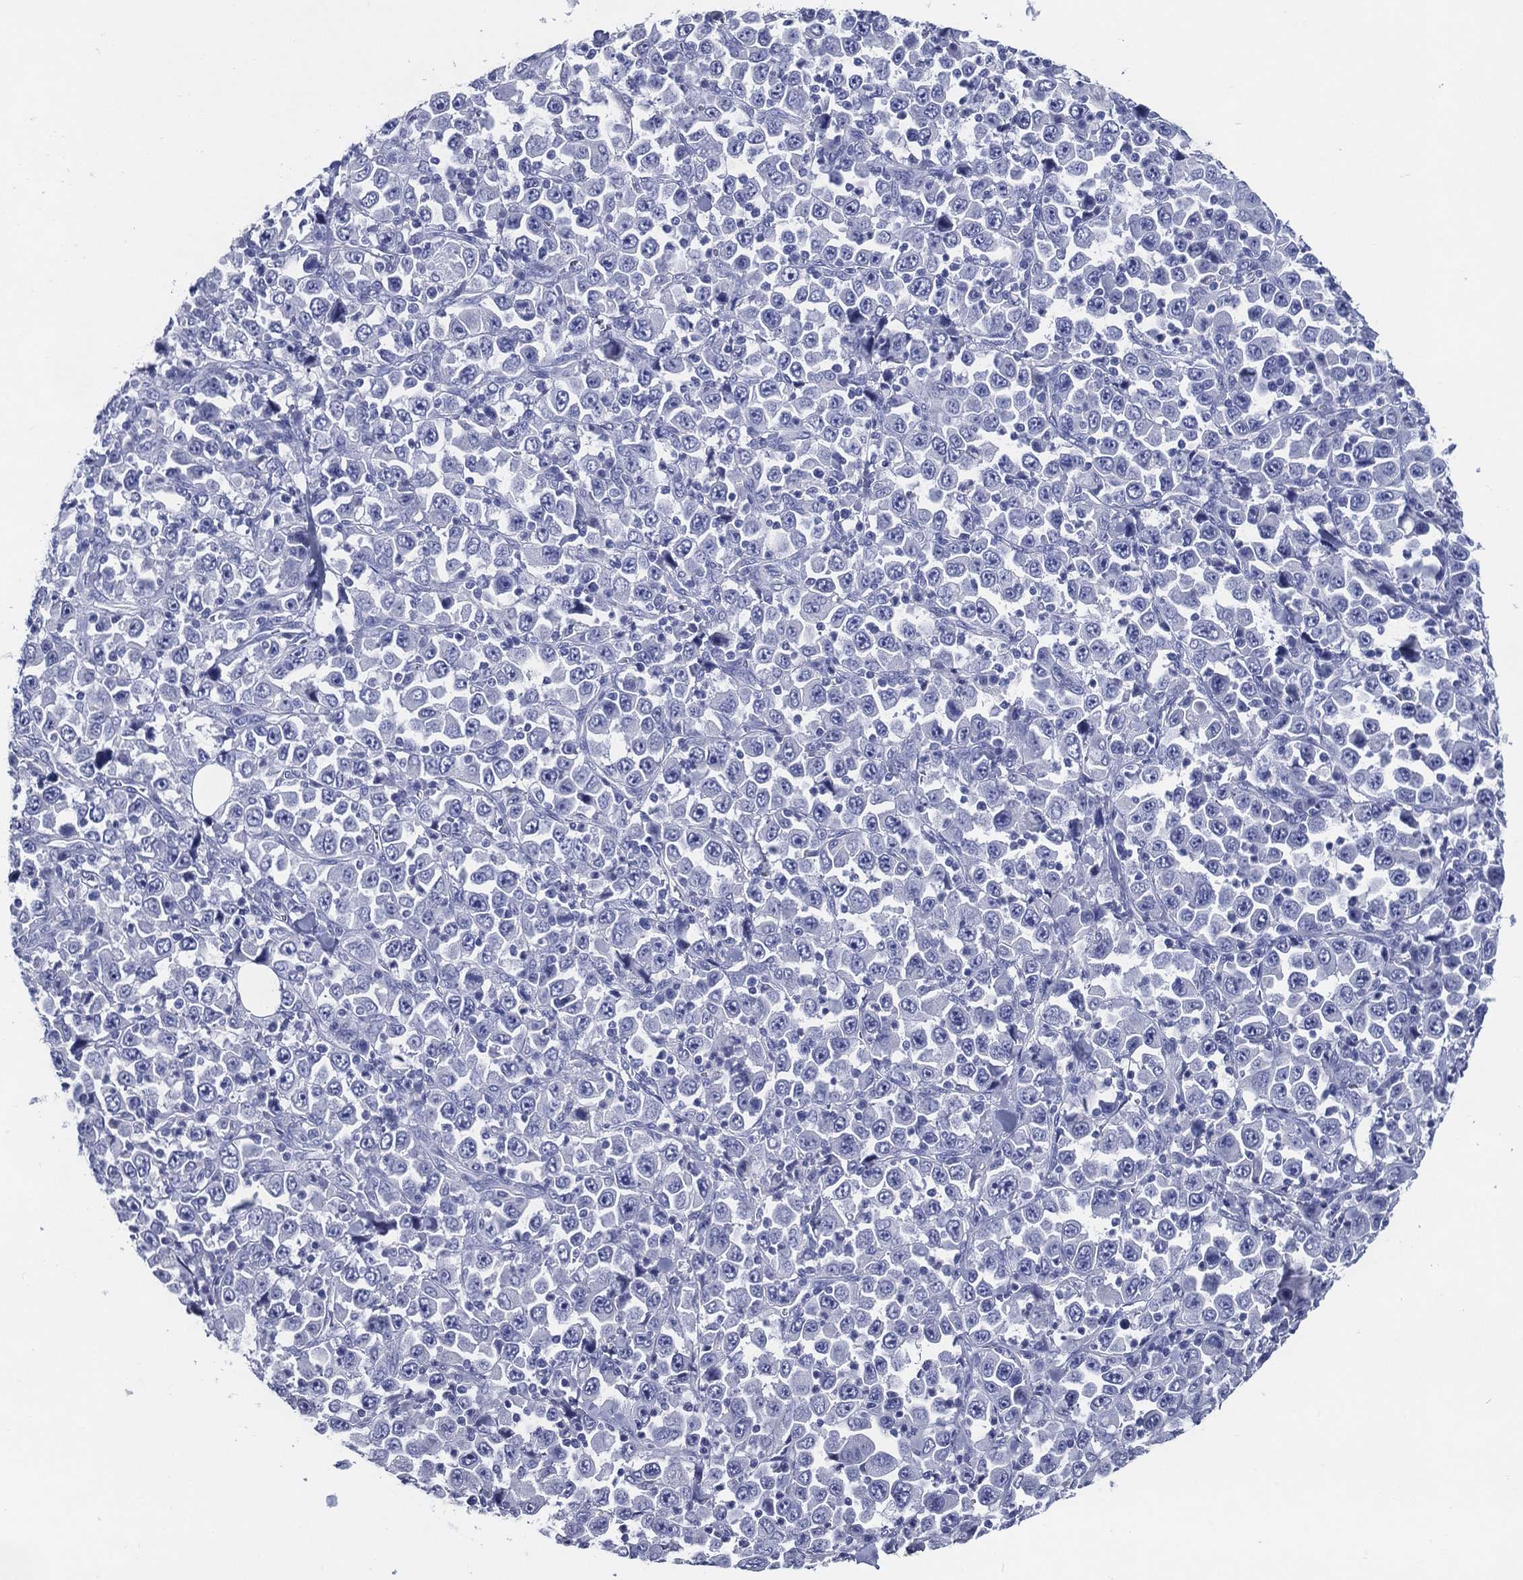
{"staining": {"intensity": "negative", "quantity": "none", "location": "none"}, "tissue": "stomach cancer", "cell_type": "Tumor cells", "image_type": "cancer", "snomed": [{"axis": "morphology", "description": "Normal tissue, NOS"}, {"axis": "morphology", "description": "Adenocarcinoma, NOS"}, {"axis": "topography", "description": "Stomach, upper"}, {"axis": "topography", "description": "Stomach"}], "caption": "This is an IHC image of human stomach cancer (adenocarcinoma). There is no positivity in tumor cells.", "gene": "ACE2", "patient": {"sex": "male", "age": 59}}